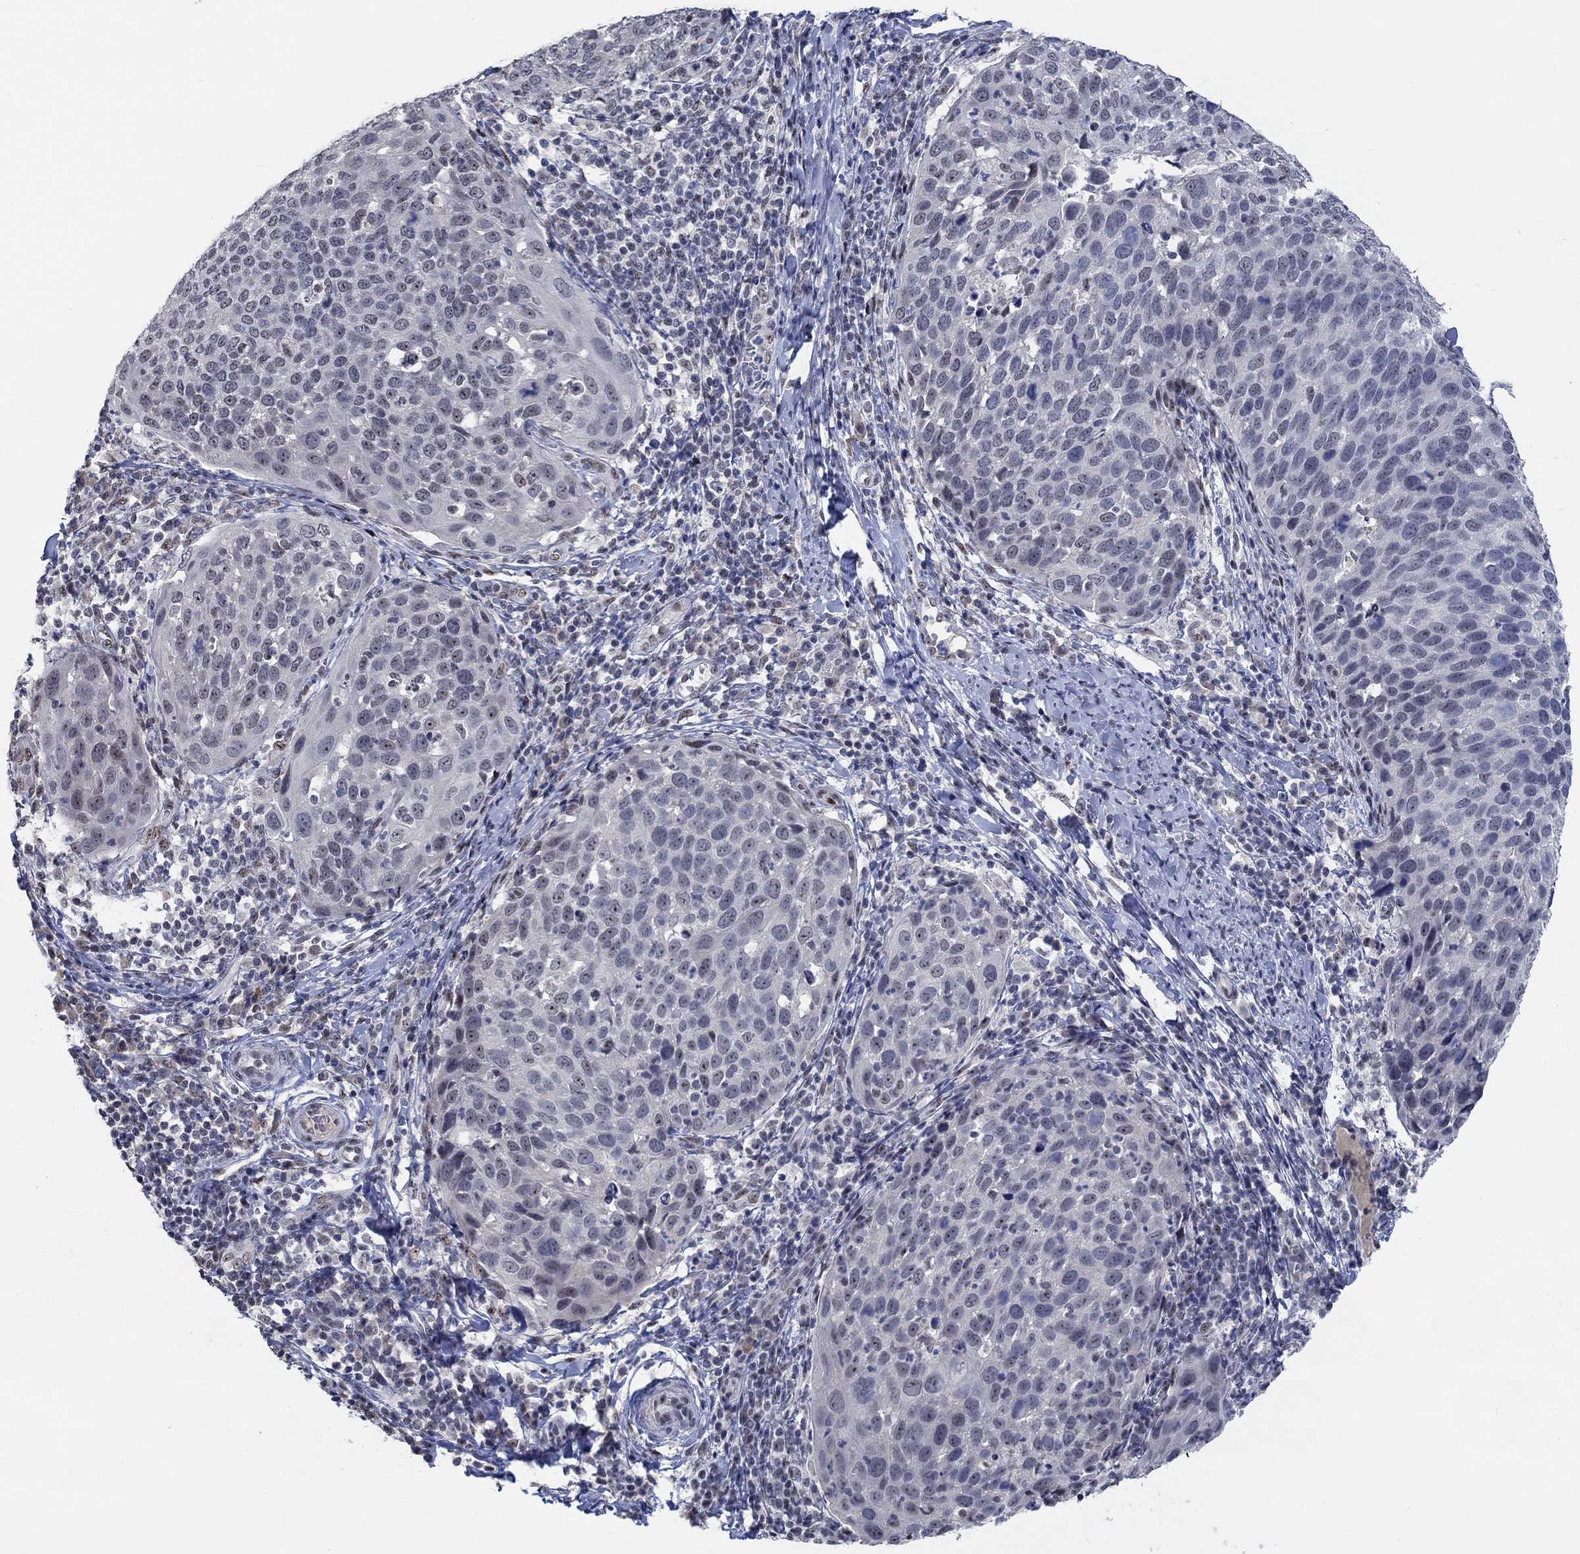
{"staining": {"intensity": "negative", "quantity": "none", "location": "none"}, "tissue": "cervical cancer", "cell_type": "Tumor cells", "image_type": "cancer", "snomed": [{"axis": "morphology", "description": "Squamous cell carcinoma, NOS"}, {"axis": "topography", "description": "Cervix"}], "caption": "IHC micrograph of neoplastic tissue: squamous cell carcinoma (cervical) stained with DAB demonstrates no significant protein expression in tumor cells. The staining is performed using DAB (3,3'-diaminobenzidine) brown chromogen with nuclei counter-stained in using hematoxylin.", "gene": "HTN1", "patient": {"sex": "female", "age": 54}}